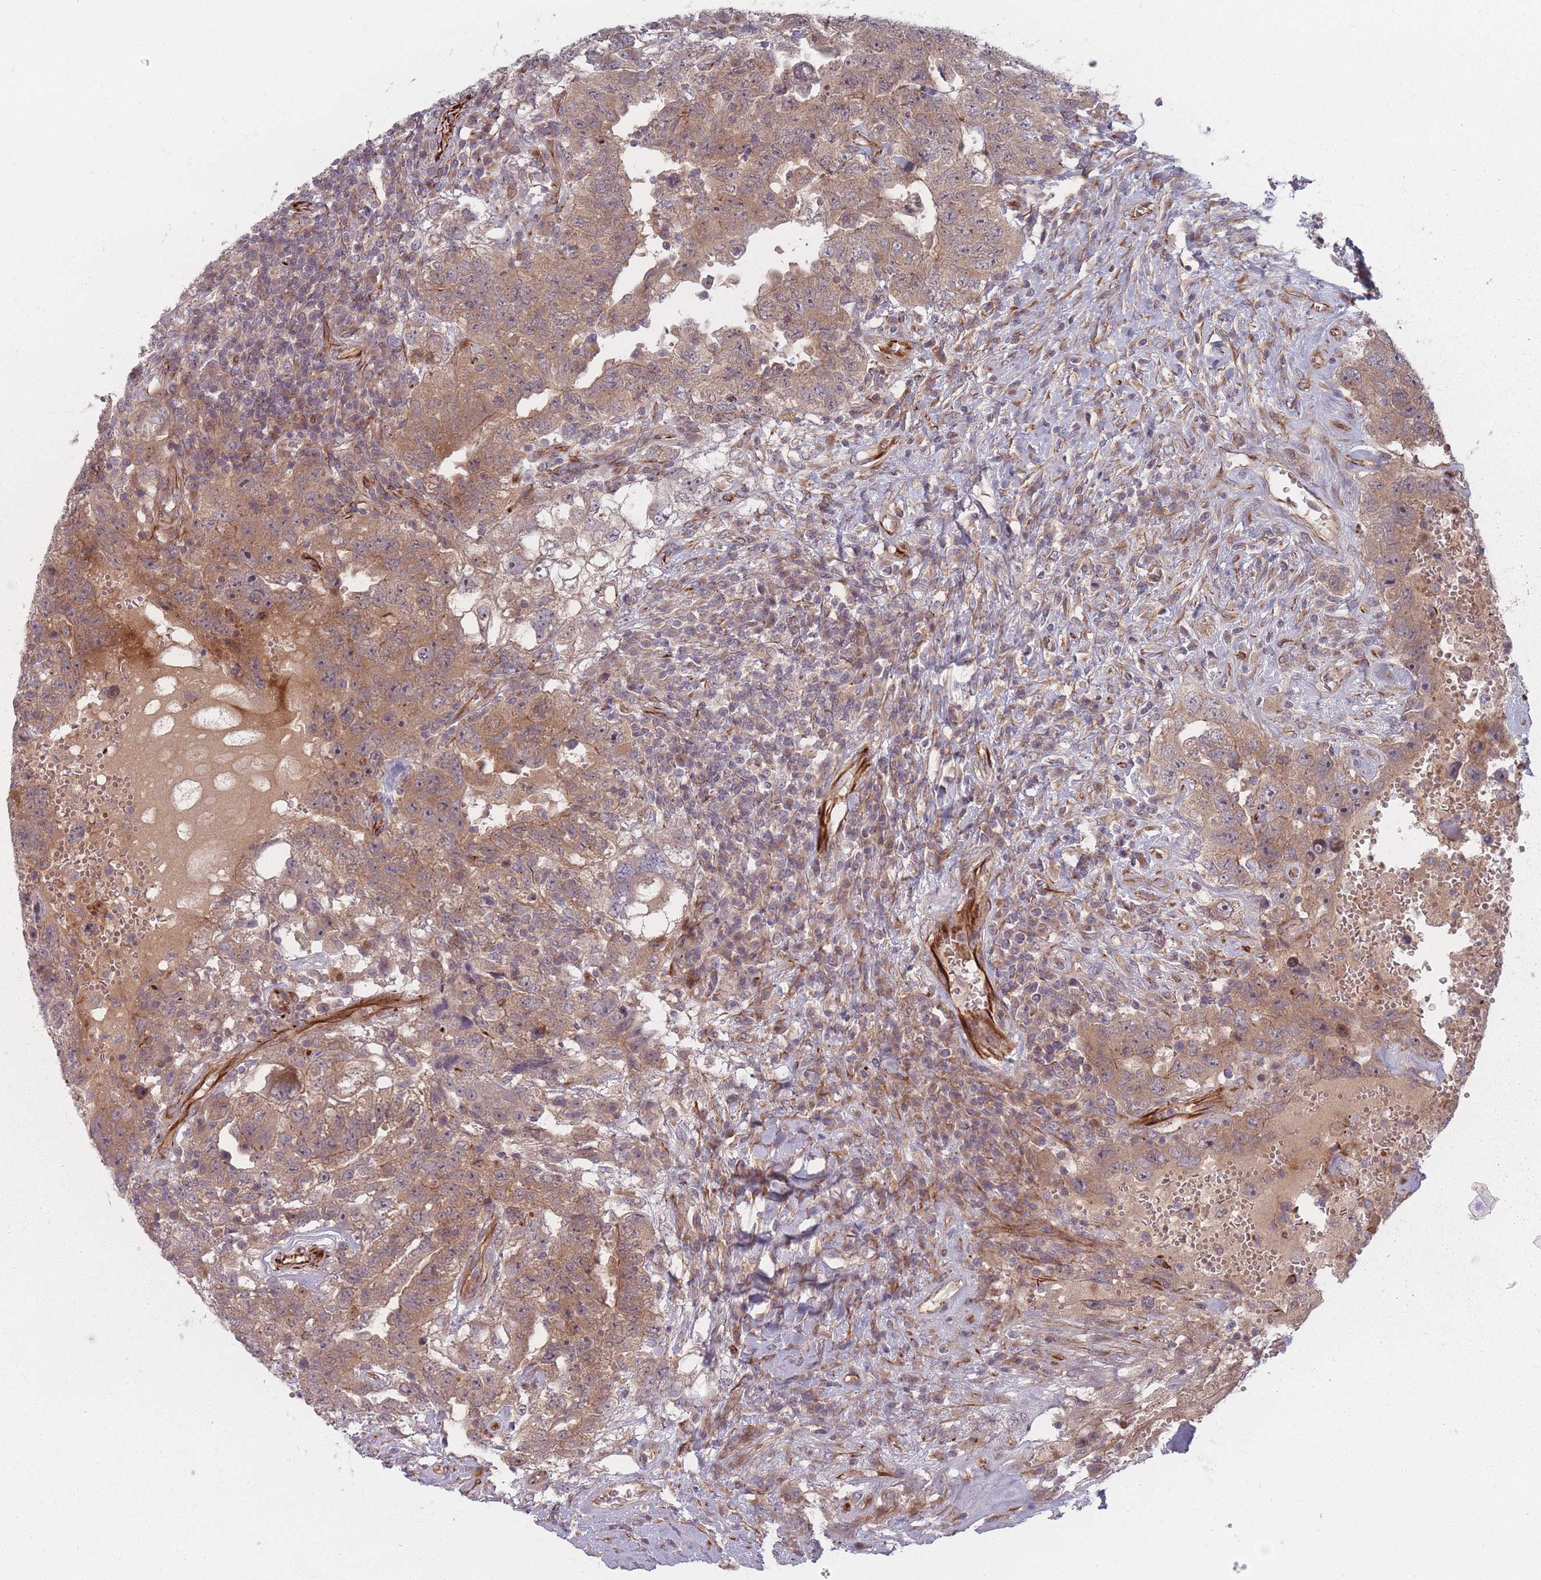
{"staining": {"intensity": "moderate", "quantity": ">75%", "location": "cytoplasmic/membranous"}, "tissue": "testis cancer", "cell_type": "Tumor cells", "image_type": "cancer", "snomed": [{"axis": "morphology", "description": "Carcinoma, Embryonal, NOS"}, {"axis": "topography", "description": "Testis"}], "caption": "Immunohistochemistry histopathology image of neoplastic tissue: human testis cancer stained using immunohistochemistry (IHC) reveals medium levels of moderate protein expression localized specifically in the cytoplasmic/membranous of tumor cells, appearing as a cytoplasmic/membranous brown color.", "gene": "EEF1AKMT2", "patient": {"sex": "male", "age": 26}}